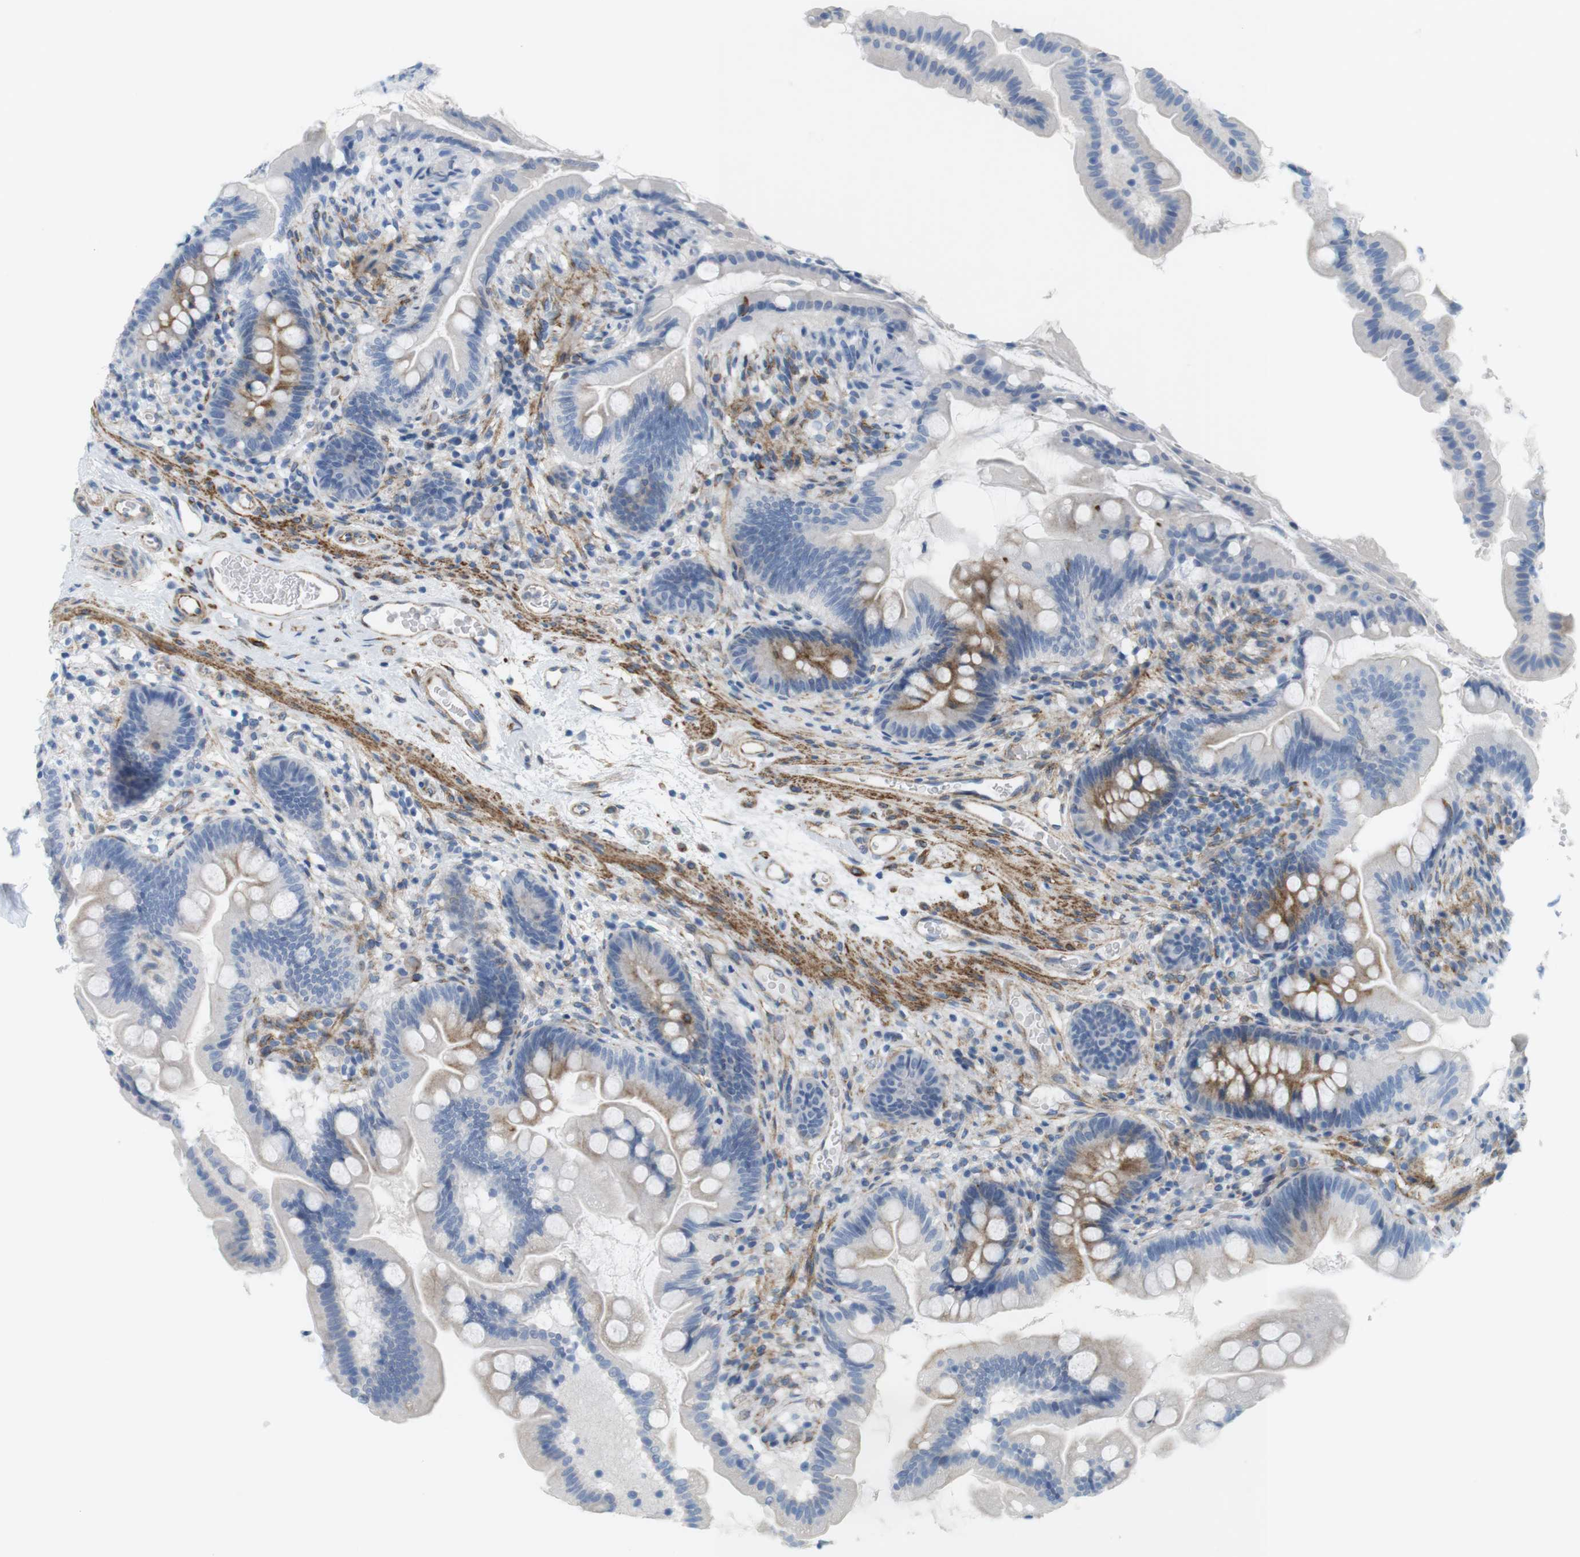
{"staining": {"intensity": "moderate", "quantity": "25%-75%", "location": "cytoplasmic/membranous"}, "tissue": "small intestine", "cell_type": "Glandular cells", "image_type": "normal", "snomed": [{"axis": "morphology", "description": "Normal tissue, NOS"}, {"axis": "topography", "description": "Small intestine"}], "caption": "Immunohistochemical staining of benign small intestine displays 25%-75% levels of moderate cytoplasmic/membranous protein expression in about 25%-75% of glandular cells. The staining was performed using DAB (3,3'-diaminobenzidine), with brown indicating positive protein expression. Nuclei are stained blue with hematoxylin.", "gene": "MYH9", "patient": {"sex": "female", "age": 56}}